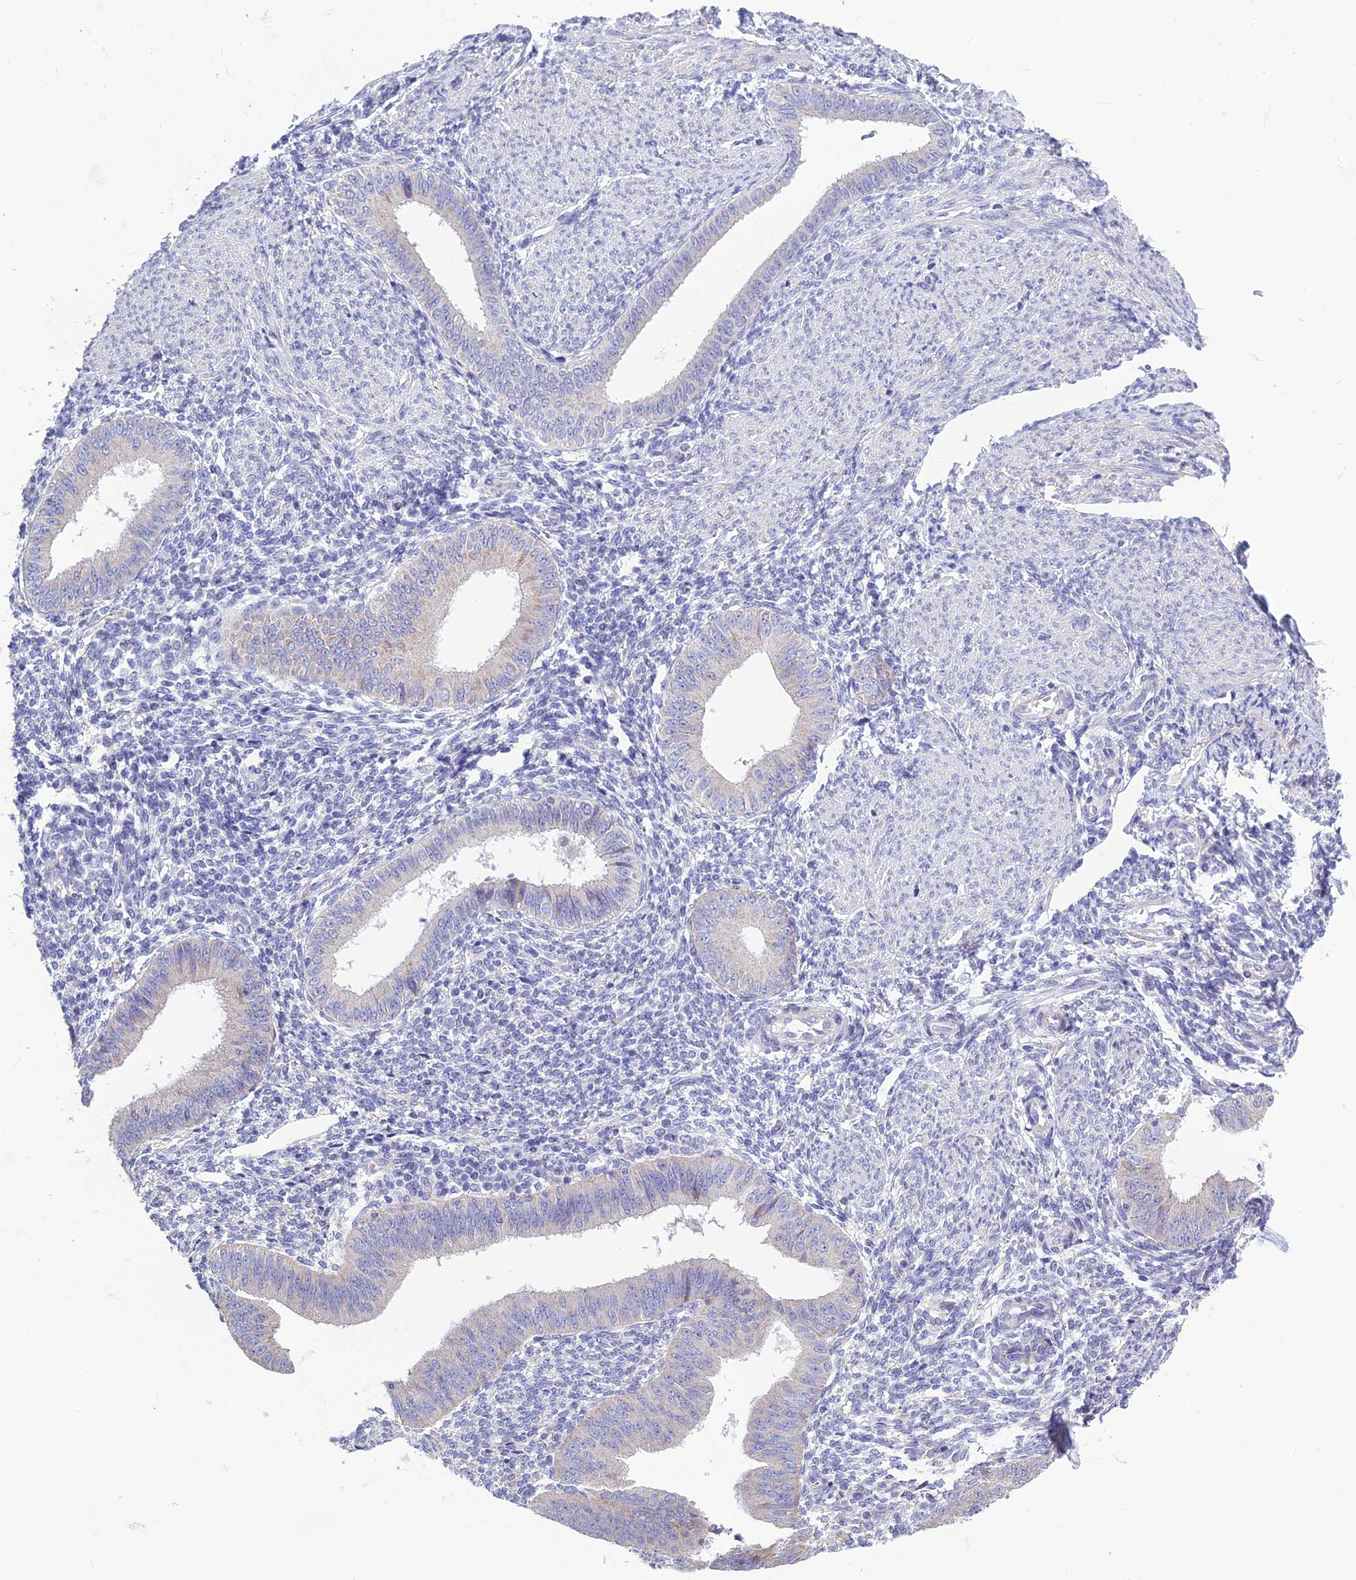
{"staining": {"intensity": "negative", "quantity": "none", "location": "none"}, "tissue": "endometrium", "cell_type": "Cells in endometrial stroma", "image_type": "normal", "snomed": [{"axis": "morphology", "description": "Normal tissue, NOS"}, {"axis": "topography", "description": "Uterus"}, {"axis": "topography", "description": "Endometrium"}], "caption": "Immunohistochemical staining of unremarkable endometrium shows no significant positivity in cells in endometrial stroma. The staining was performed using DAB (3,3'-diaminobenzidine) to visualize the protein expression in brown, while the nuclei were stained in blue with hematoxylin (Magnification: 20x).", "gene": "BHMT2", "patient": {"sex": "female", "age": 48}}